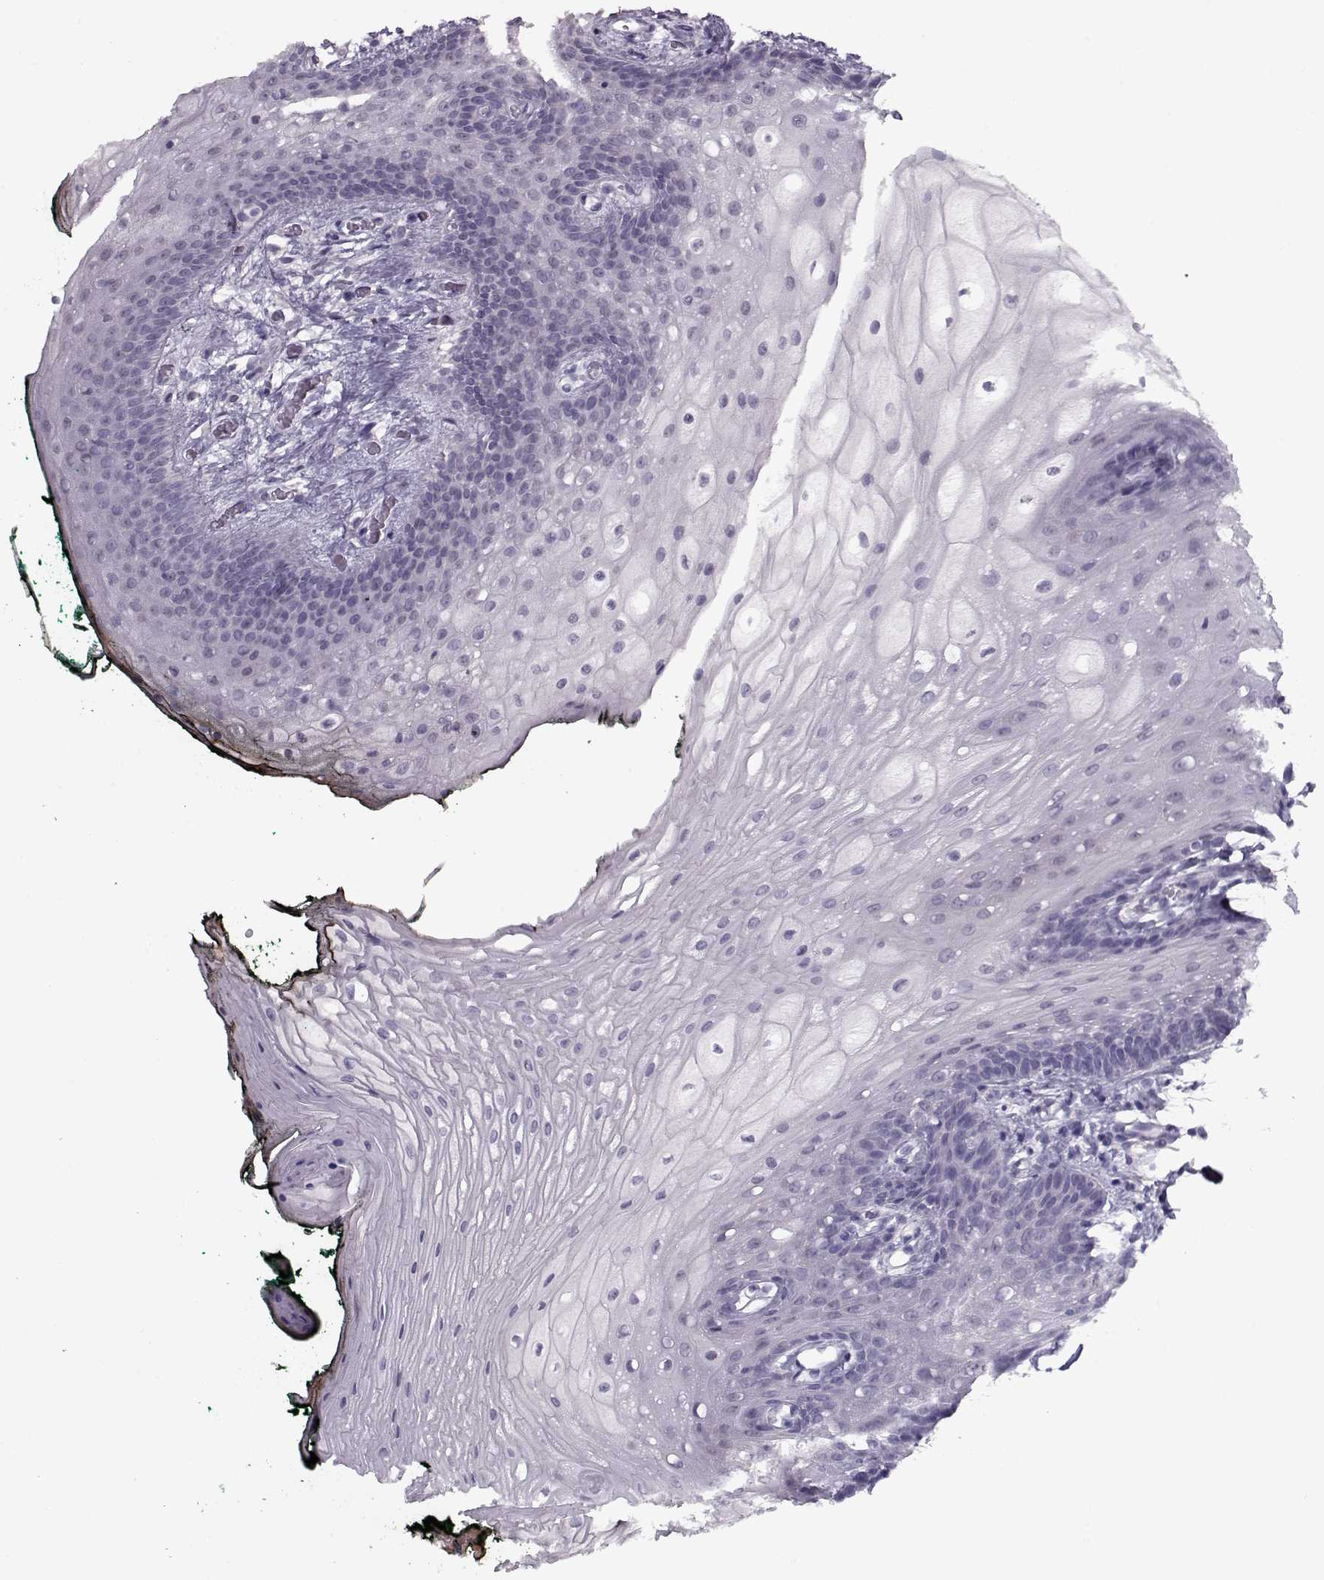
{"staining": {"intensity": "negative", "quantity": "none", "location": "none"}, "tissue": "oral mucosa", "cell_type": "Squamous epithelial cells", "image_type": "normal", "snomed": [{"axis": "morphology", "description": "Normal tissue, NOS"}, {"axis": "topography", "description": "Oral tissue"}, {"axis": "topography", "description": "Head-Neck"}], "caption": "Photomicrograph shows no protein positivity in squamous epithelial cells of benign oral mucosa.", "gene": "SEC16B", "patient": {"sex": "female", "age": 68}}